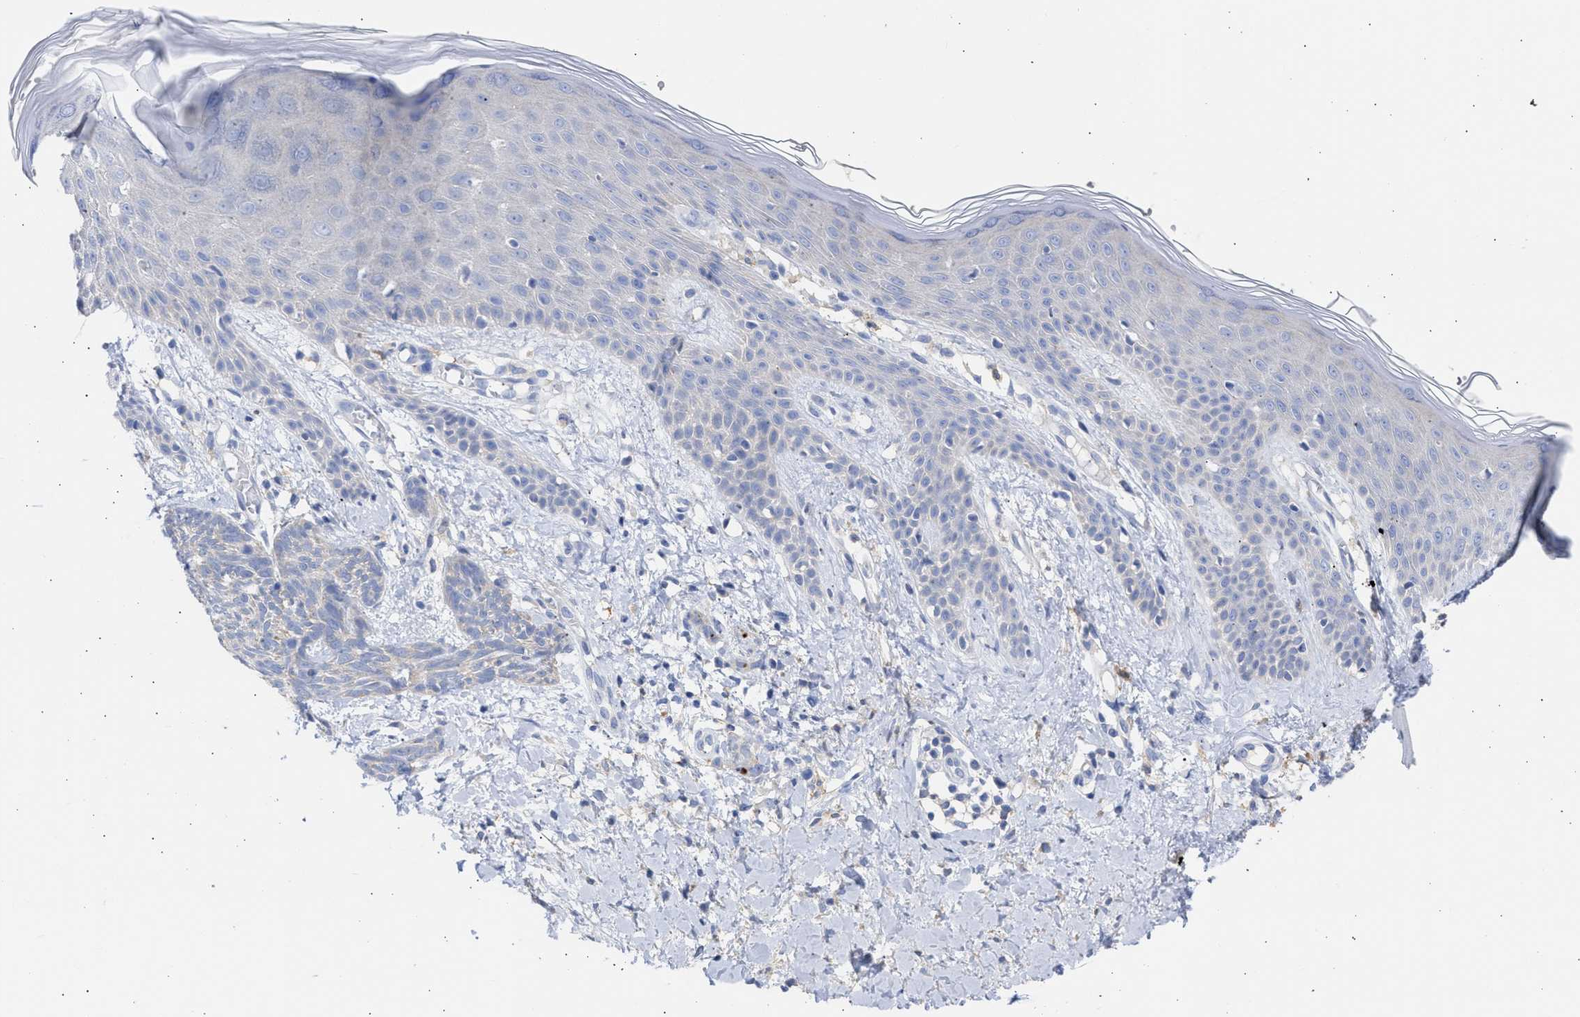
{"staining": {"intensity": "weak", "quantity": "<25%", "location": "cytoplasmic/membranous"}, "tissue": "skin cancer", "cell_type": "Tumor cells", "image_type": "cancer", "snomed": [{"axis": "morphology", "description": "Basal cell carcinoma"}, {"axis": "topography", "description": "Skin"}], "caption": "Immunohistochemistry of human skin cancer exhibits no positivity in tumor cells.", "gene": "RSPH1", "patient": {"sex": "female", "age": 59}}